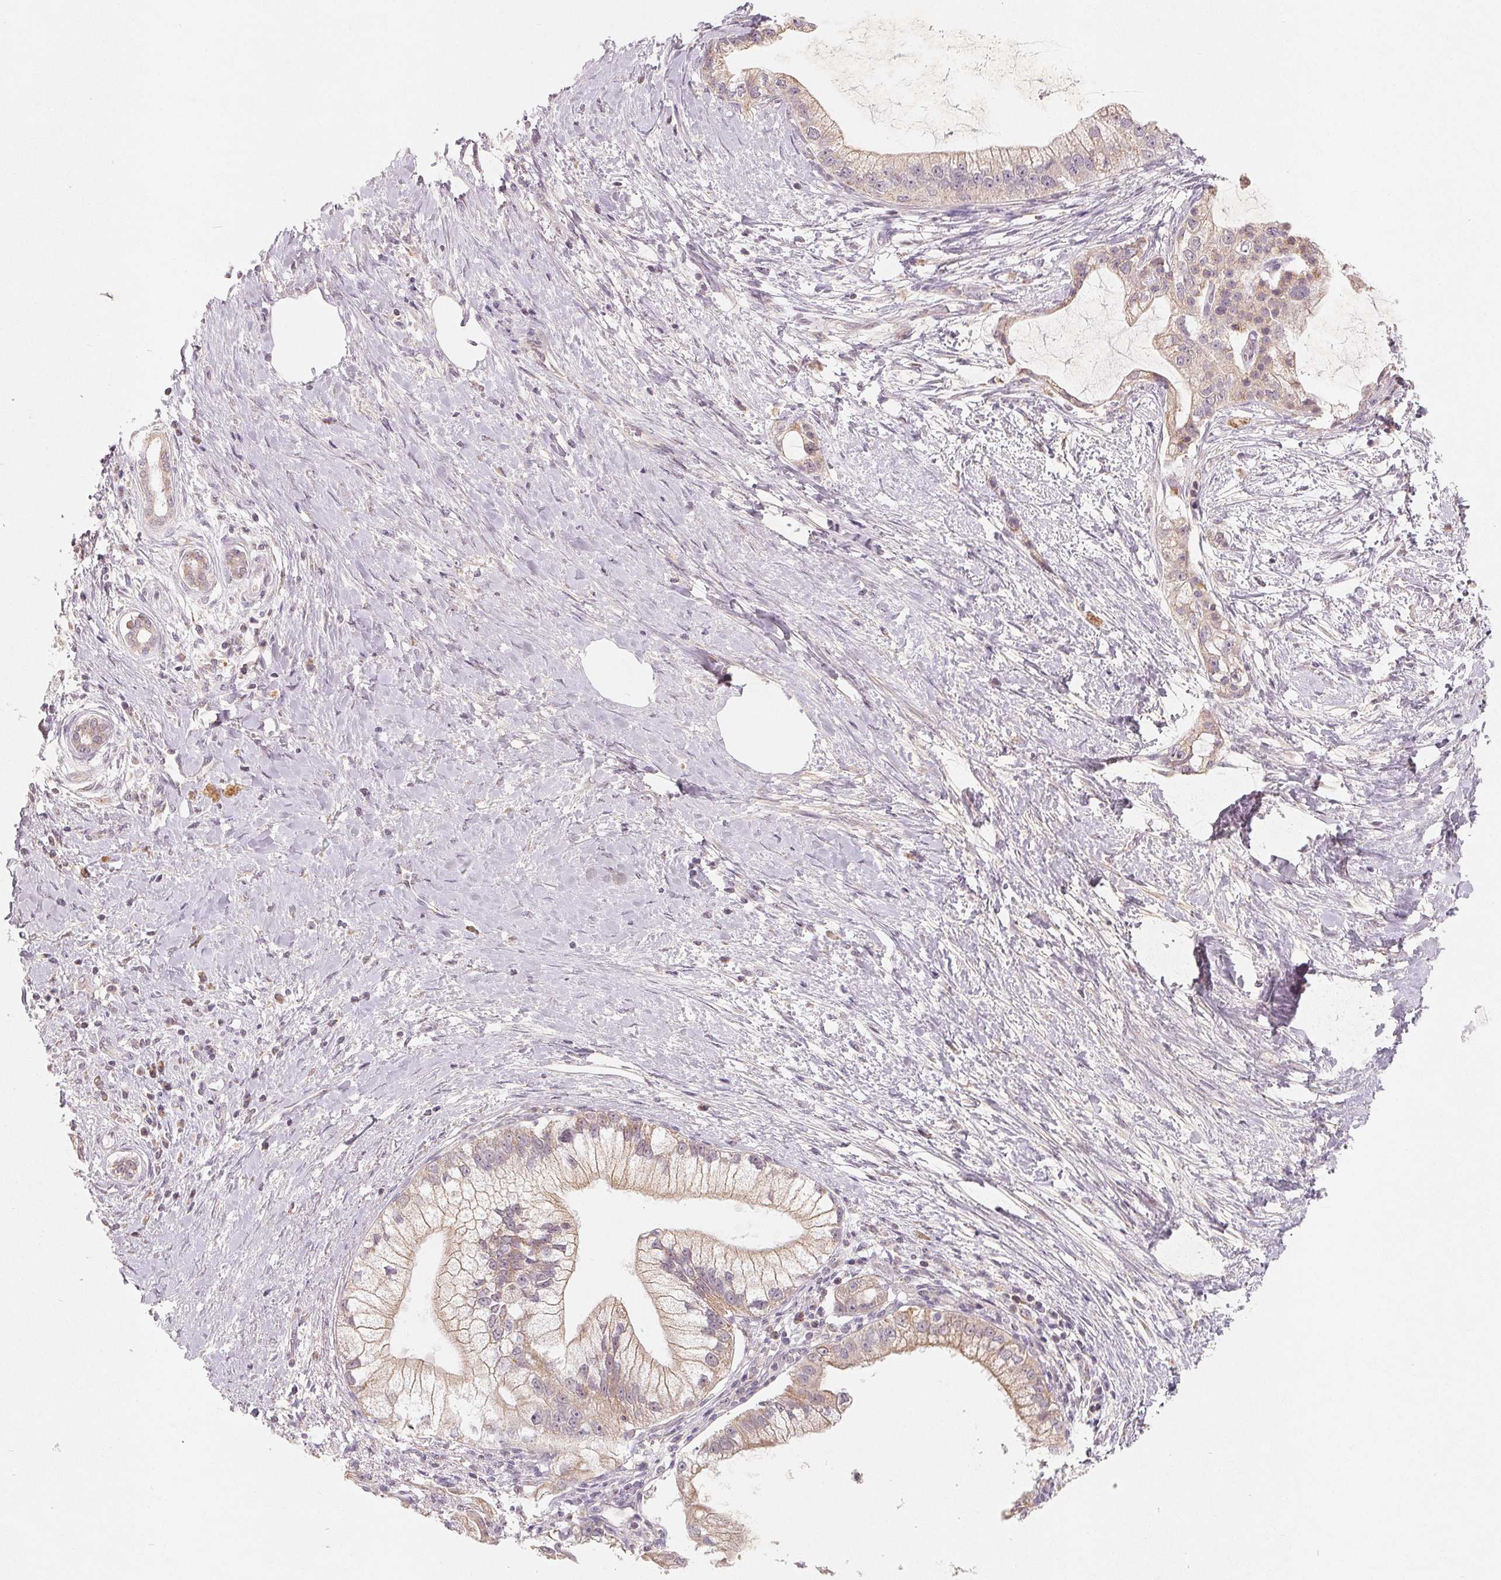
{"staining": {"intensity": "moderate", "quantity": ">75%", "location": "cytoplasmic/membranous"}, "tissue": "pancreatic cancer", "cell_type": "Tumor cells", "image_type": "cancer", "snomed": [{"axis": "morphology", "description": "Adenocarcinoma, NOS"}, {"axis": "topography", "description": "Pancreas"}], "caption": "IHC (DAB) staining of adenocarcinoma (pancreatic) demonstrates moderate cytoplasmic/membranous protein positivity in approximately >75% of tumor cells.", "gene": "GHITM", "patient": {"sex": "male", "age": 70}}